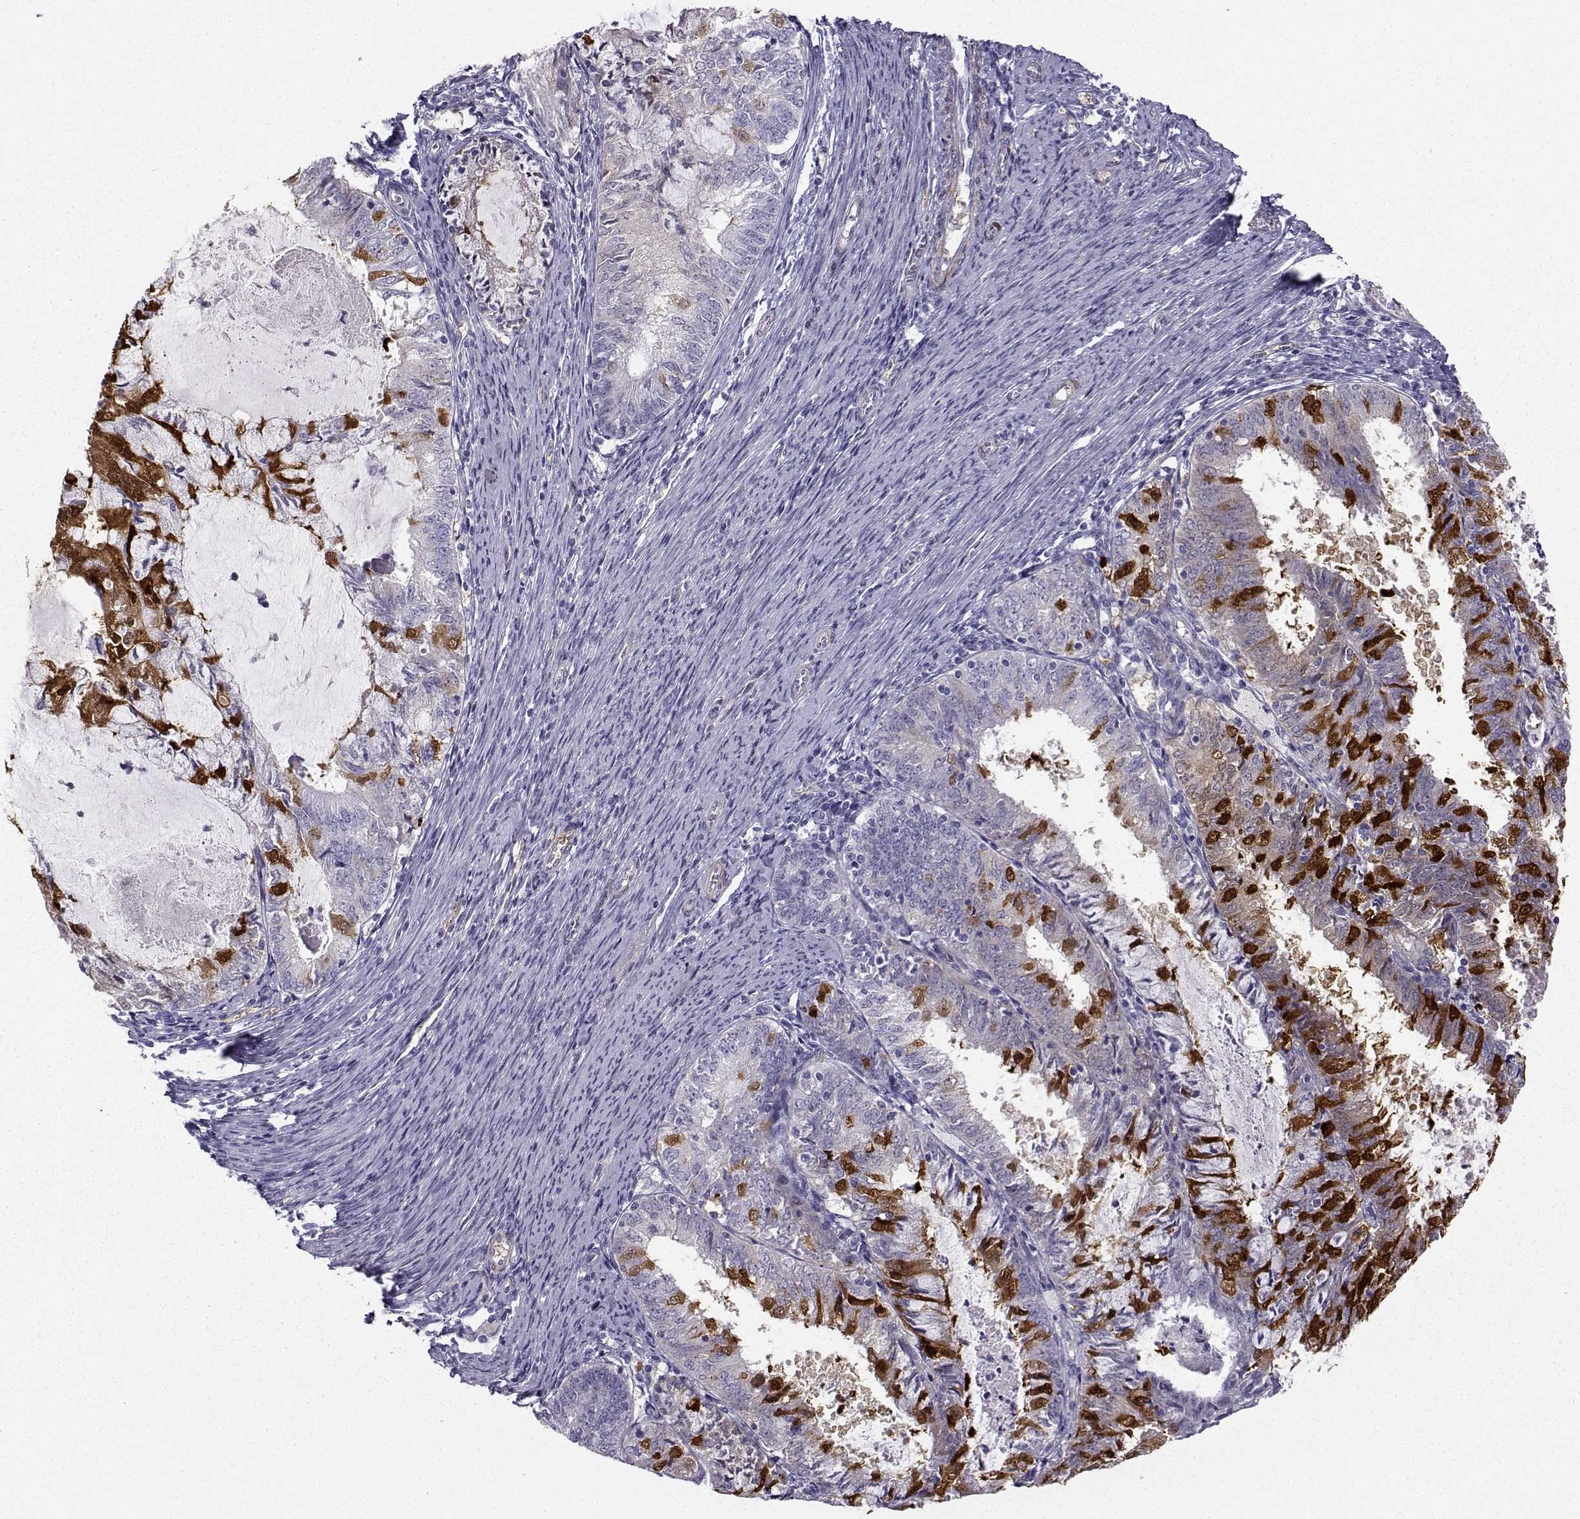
{"staining": {"intensity": "strong", "quantity": "<25%", "location": "cytoplasmic/membranous"}, "tissue": "endometrial cancer", "cell_type": "Tumor cells", "image_type": "cancer", "snomed": [{"axis": "morphology", "description": "Adenocarcinoma, NOS"}, {"axis": "topography", "description": "Endometrium"}], "caption": "Immunohistochemical staining of human endometrial cancer (adenocarcinoma) shows medium levels of strong cytoplasmic/membranous protein staining in approximately <25% of tumor cells. Using DAB (brown) and hematoxylin (blue) stains, captured at high magnification using brightfield microscopy.", "gene": "NQO1", "patient": {"sex": "female", "age": 57}}